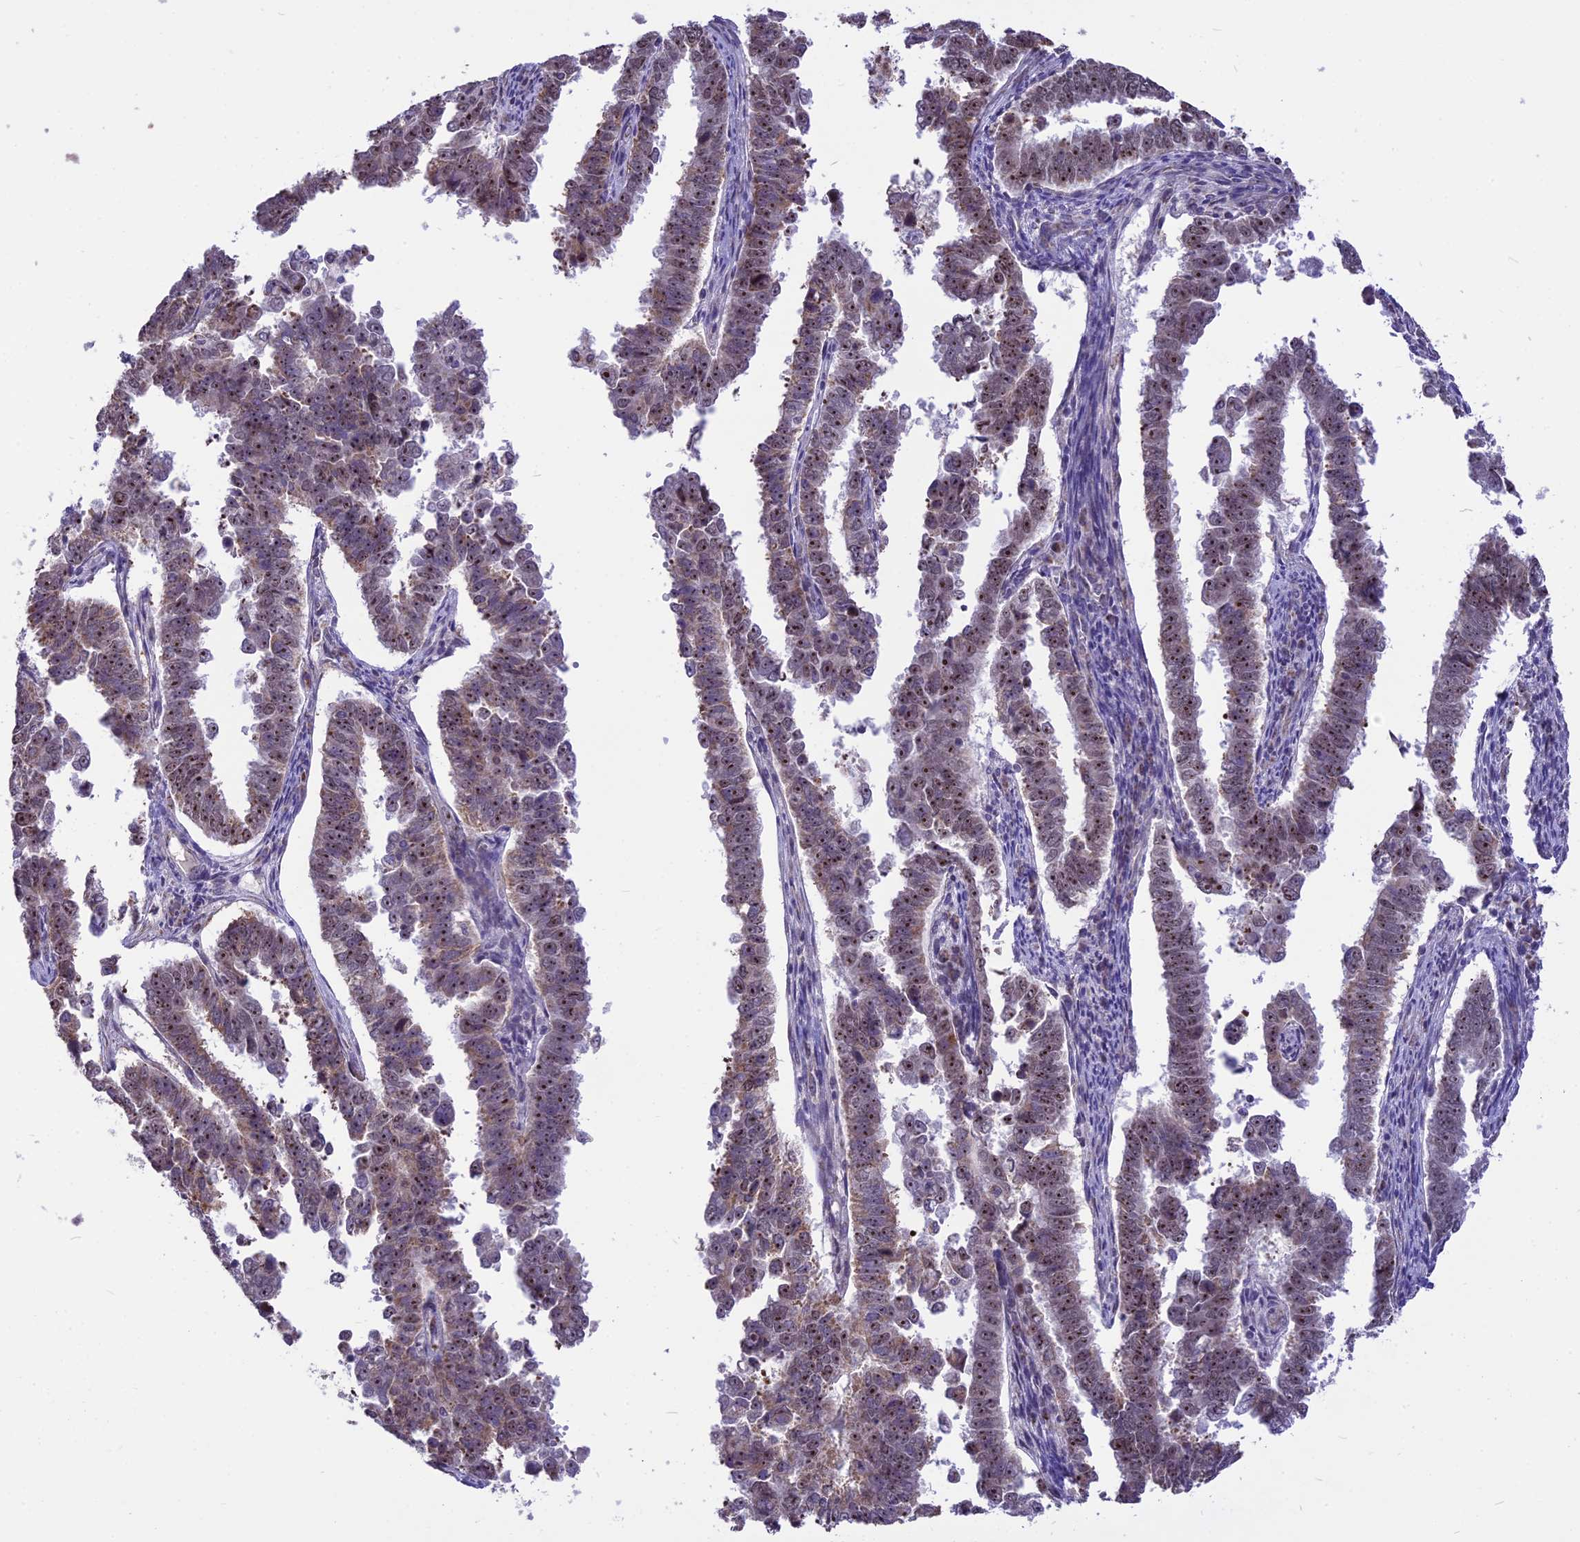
{"staining": {"intensity": "moderate", "quantity": ">75%", "location": "nuclear"}, "tissue": "endometrial cancer", "cell_type": "Tumor cells", "image_type": "cancer", "snomed": [{"axis": "morphology", "description": "Adenocarcinoma, NOS"}, {"axis": "topography", "description": "Endometrium"}], "caption": "The histopathology image displays staining of endometrial adenocarcinoma, revealing moderate nuclear protein expression (brown color) within tumor cells.", "gene": "CMSS1", "patient": {"sex": "female", "age": 75}}